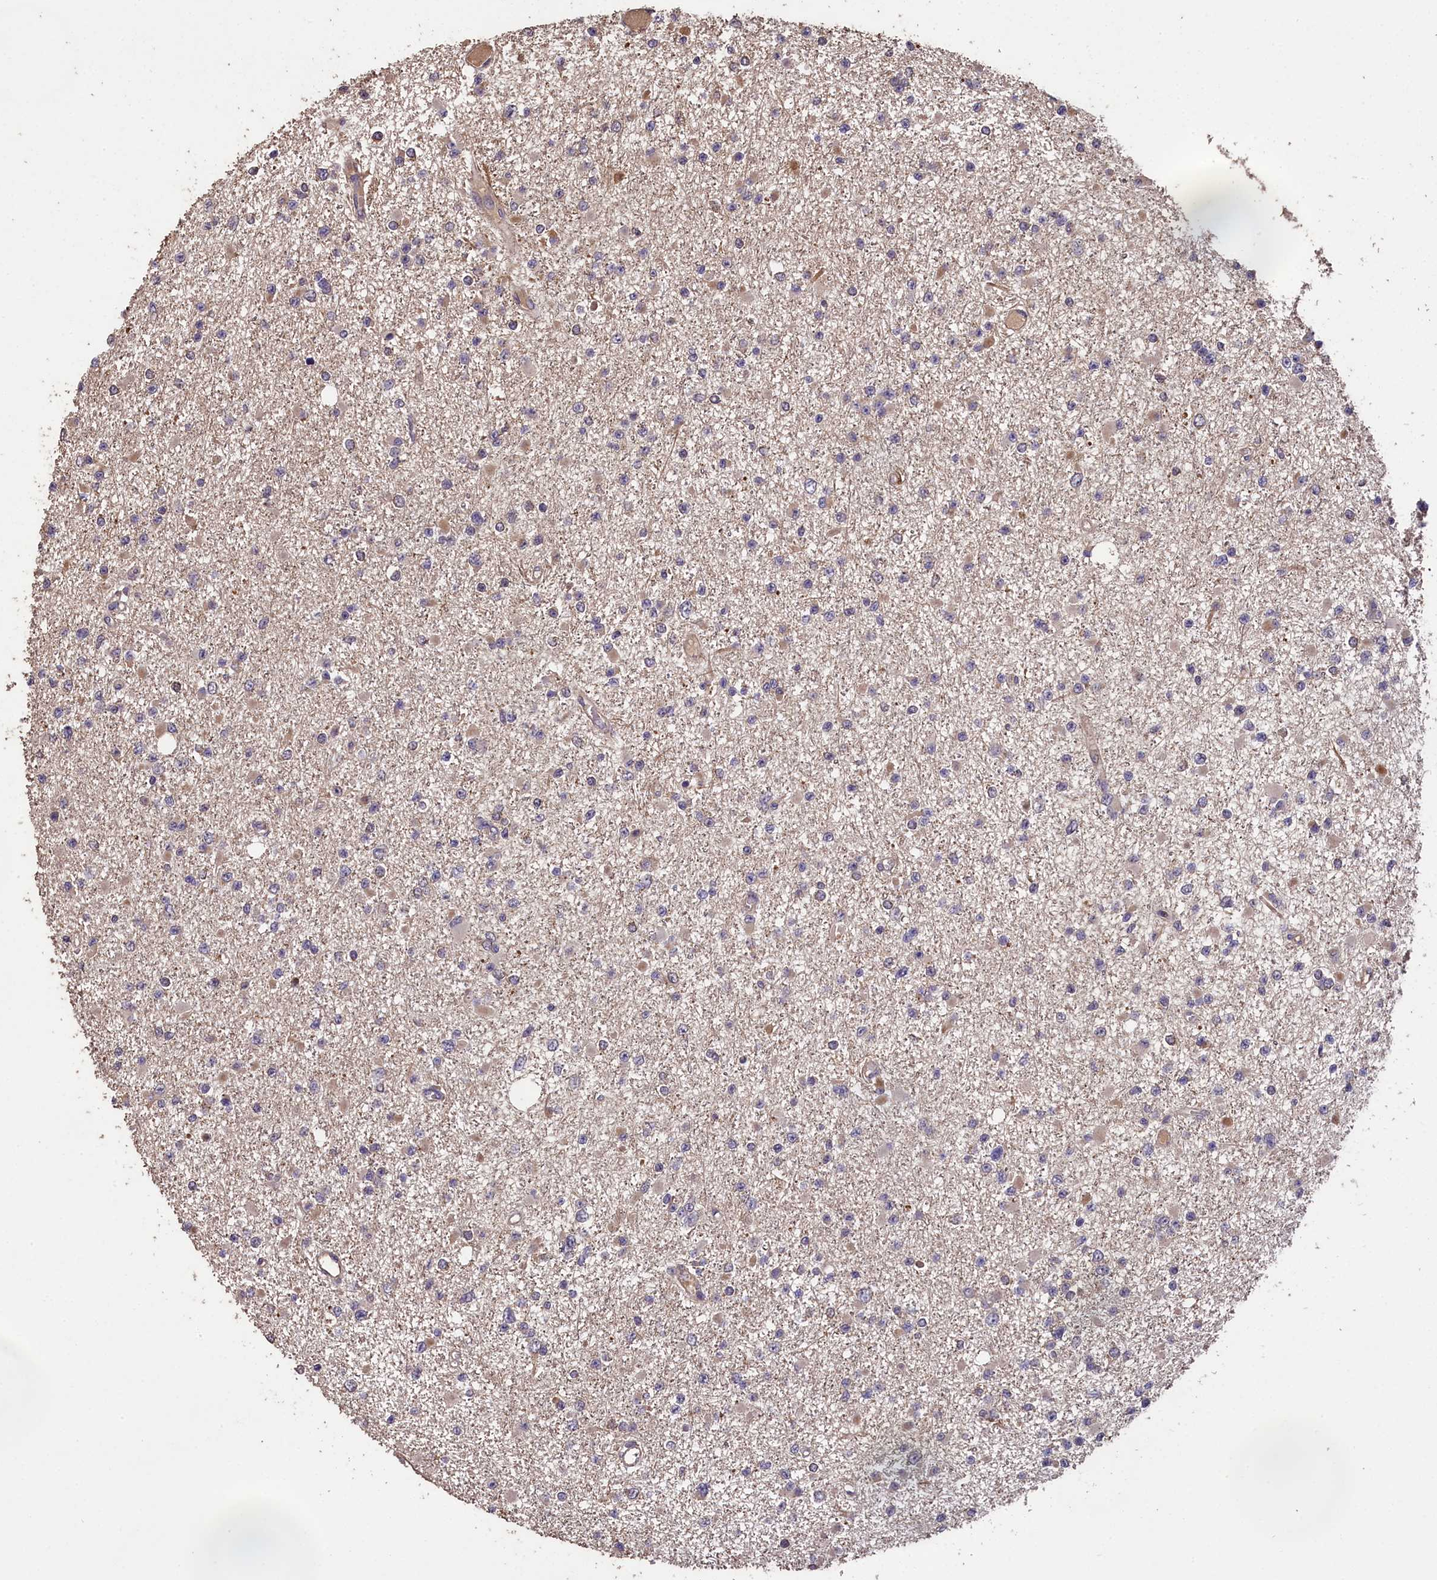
{"staining": {"intensity": "weak", "quantity": "<25%", "location": "cytoplasmic/membranous"}, "tissue": "glioma", "cell_type": "Tumor cells", "image_type": "cancer", "snomed": [{"axis": "morphology", "description": "Glioma, malignant, Low grade"}, {"axis": "topography", "description": "Brain"}], "caption": "Immunohistochemical staining of glioma reveals no significant expression in tumor cells.", "gene": "CHD9", "patient": {"sex": "female", "age": 22}}